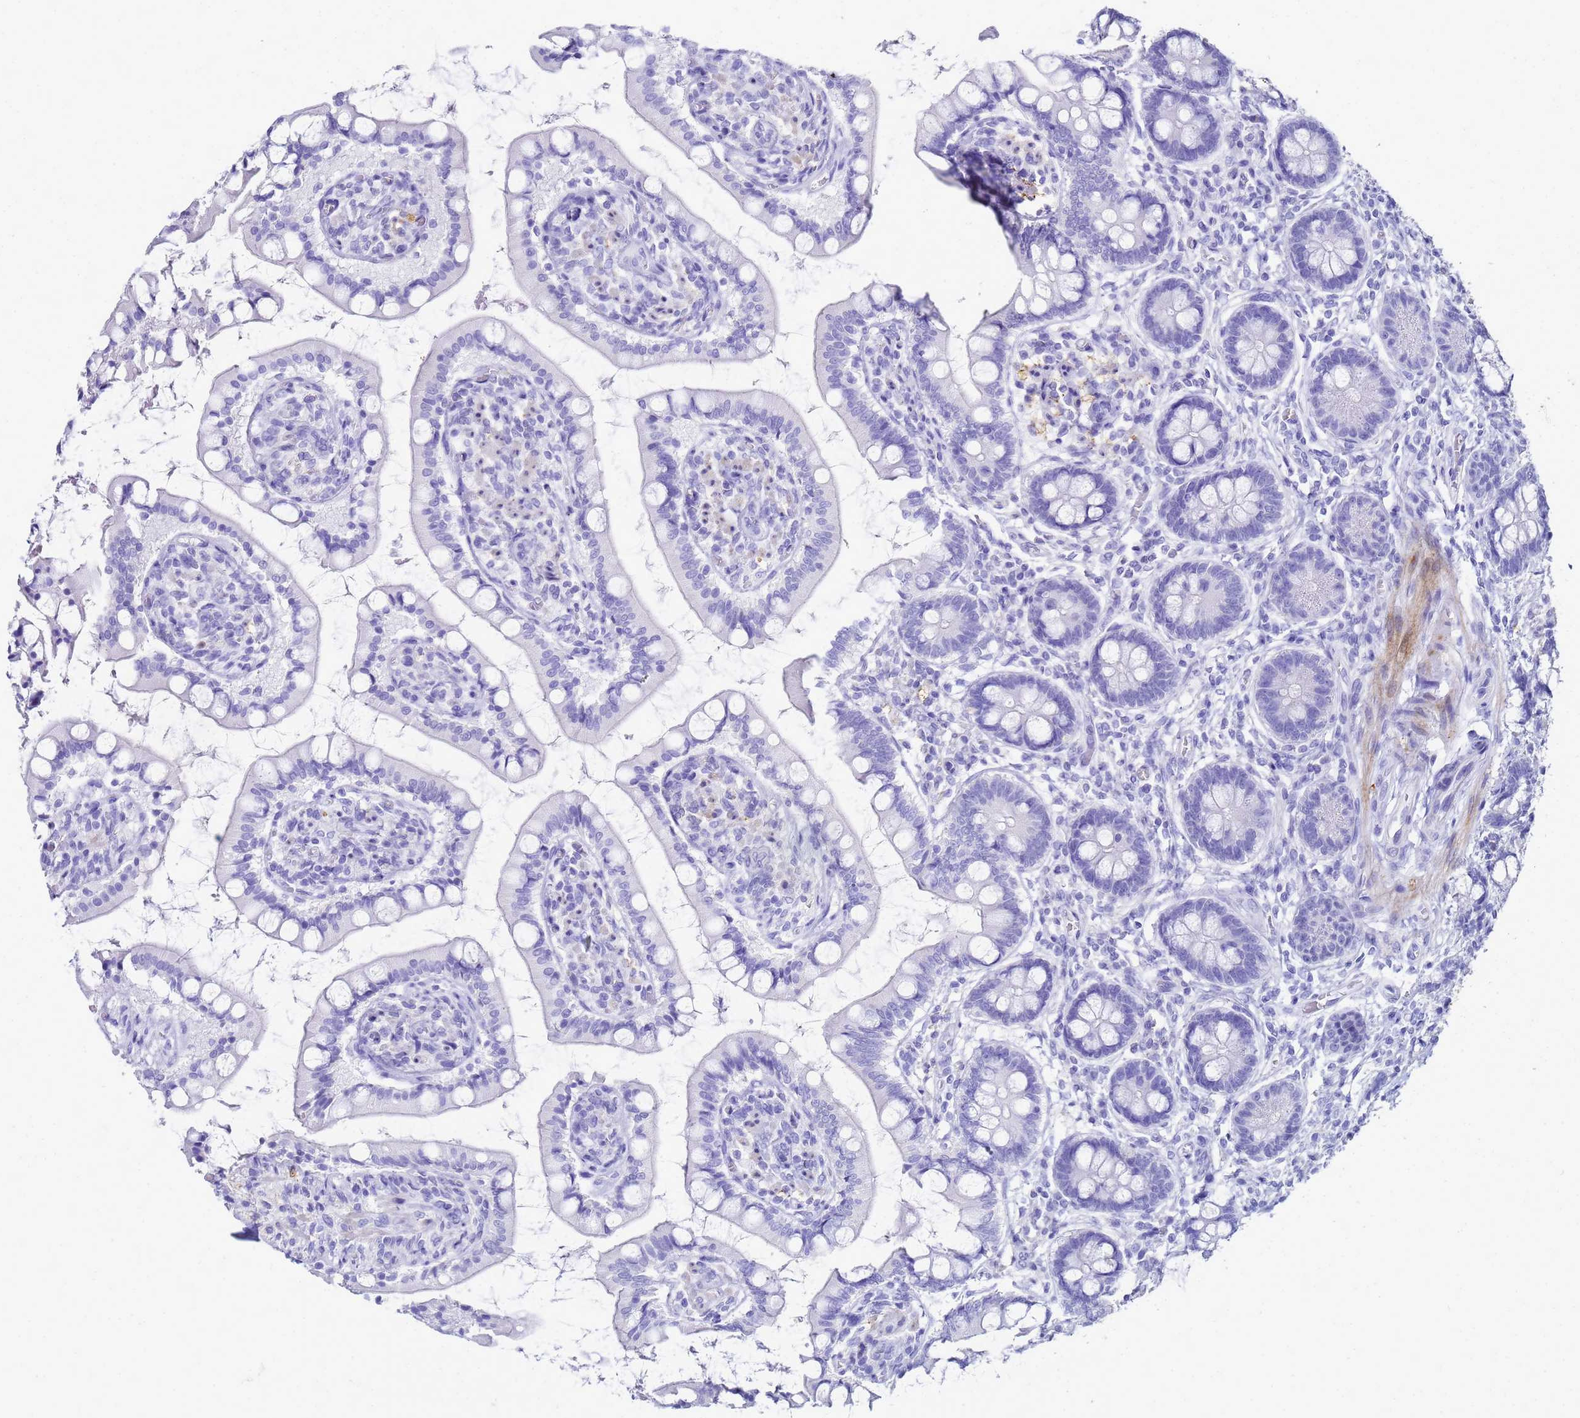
{"staining": {"intensity": "negative", "quantity": "none", "location": "none"}, "tissue": "small intestine", "cell_type": "Glandular cells", "image_type": "normal", "snomed": [{"axis": "morphology", "description": "Normal tissue, NOS"}, {"axis": "topography", "description": "Small intestine"}], "caption": "This is an immunohistochemistry (IHC) histopathology image of unremarkable human small intestine. There is no expression in glandular cells.", "gene": "CKB", "patient": {"sex": "male", "age": 52}}